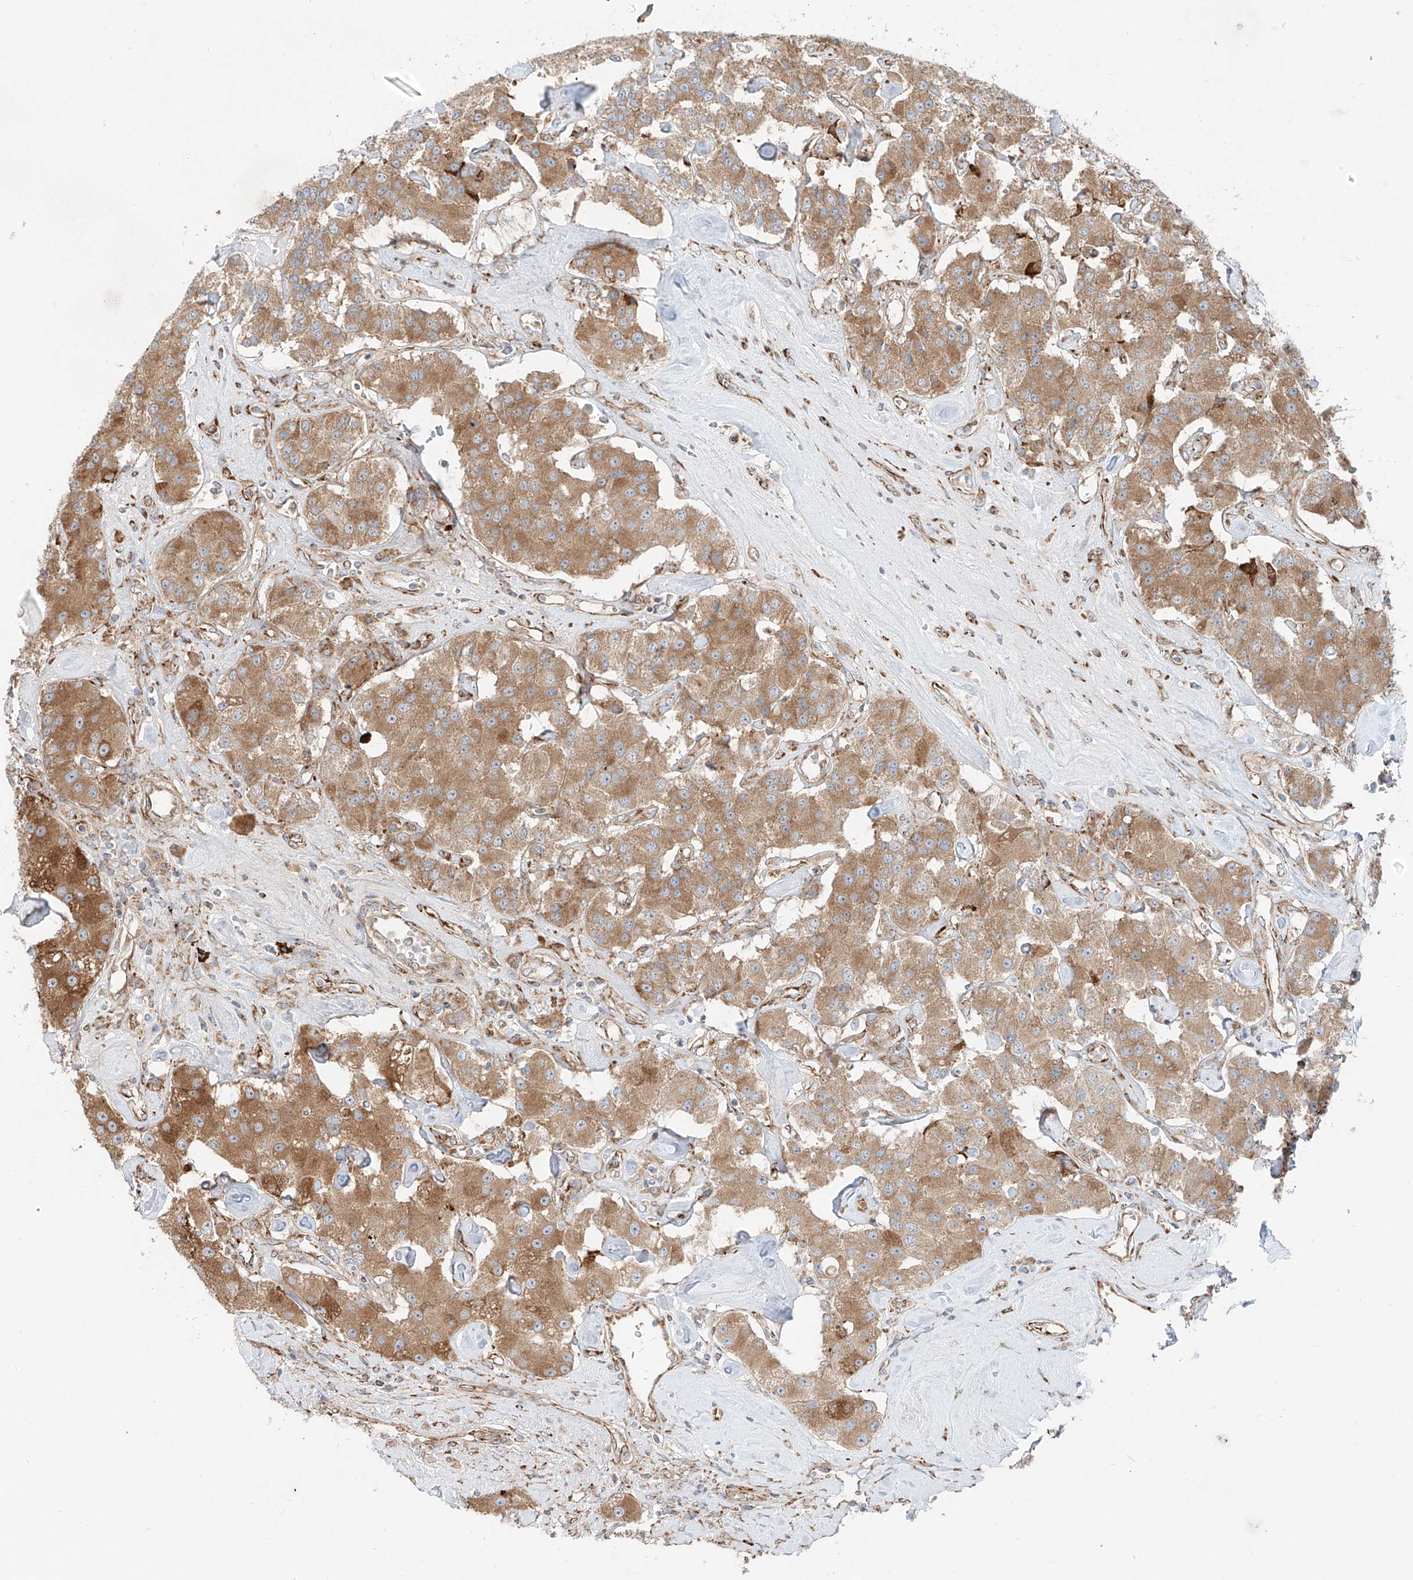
{"staining": {"intensity": "moderate", "quantity": ">75%", "location": "cytoplasmic/membranous"}, "tissue": "carcinoid", "cell_type": "Tumor cells", "image_type": "cancer", "snomed": [{"axis": "morphology", "description": "Carcinoid, malignant, NOS"}, {"axis": "topography", "description": "Pancreas"}], "caption": "Immunohistochemical staining of carcinoid shows medium levels of moderate cytoplasmic/membranous expression in about >75% of tumor cells.", "gene": "EIPR1", "patient": {"sex": "male", "age": 41}}